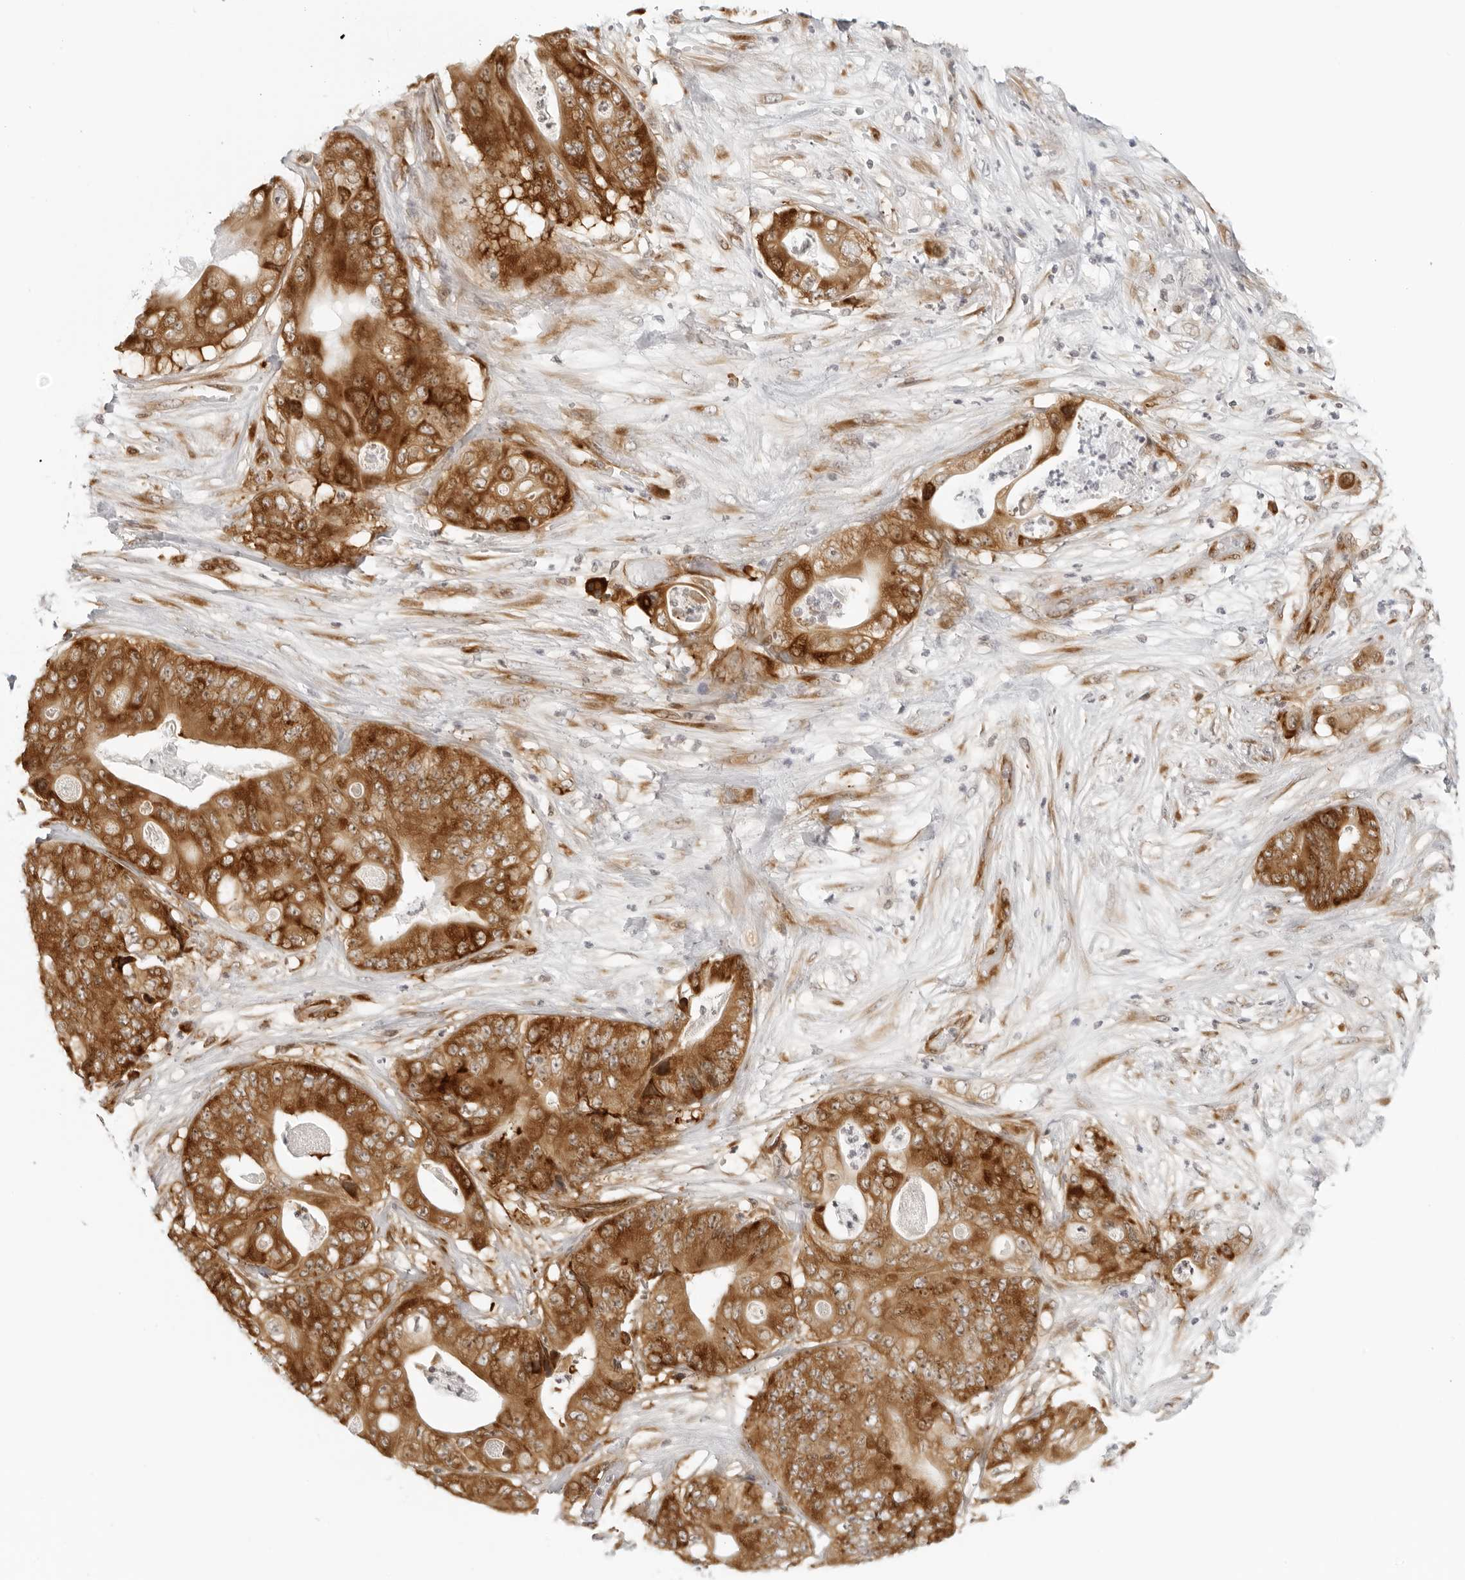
{"staining": {"intensity": "strong", "quantity": ">75%", "location": "cytoplasmic/membranous"}, "tissue": "stomach cancer", "cell_type": "Tumor cells", "image_type": "cancer", "snomed": [{"axis": "morphology", "description": "Adenocarcinoma, NOS"}, {"axis": "topography", "description": "Stomach"}], "caption": "This is a photomicrograph of immunohistochemistry staining of stomach cancer (adenocarcinoma), which shows strong expression in the cytoplasmic/membranous of tumor cells.", "gene": "EIF4G1", "patient": {"sex": "female", "age": 73}}